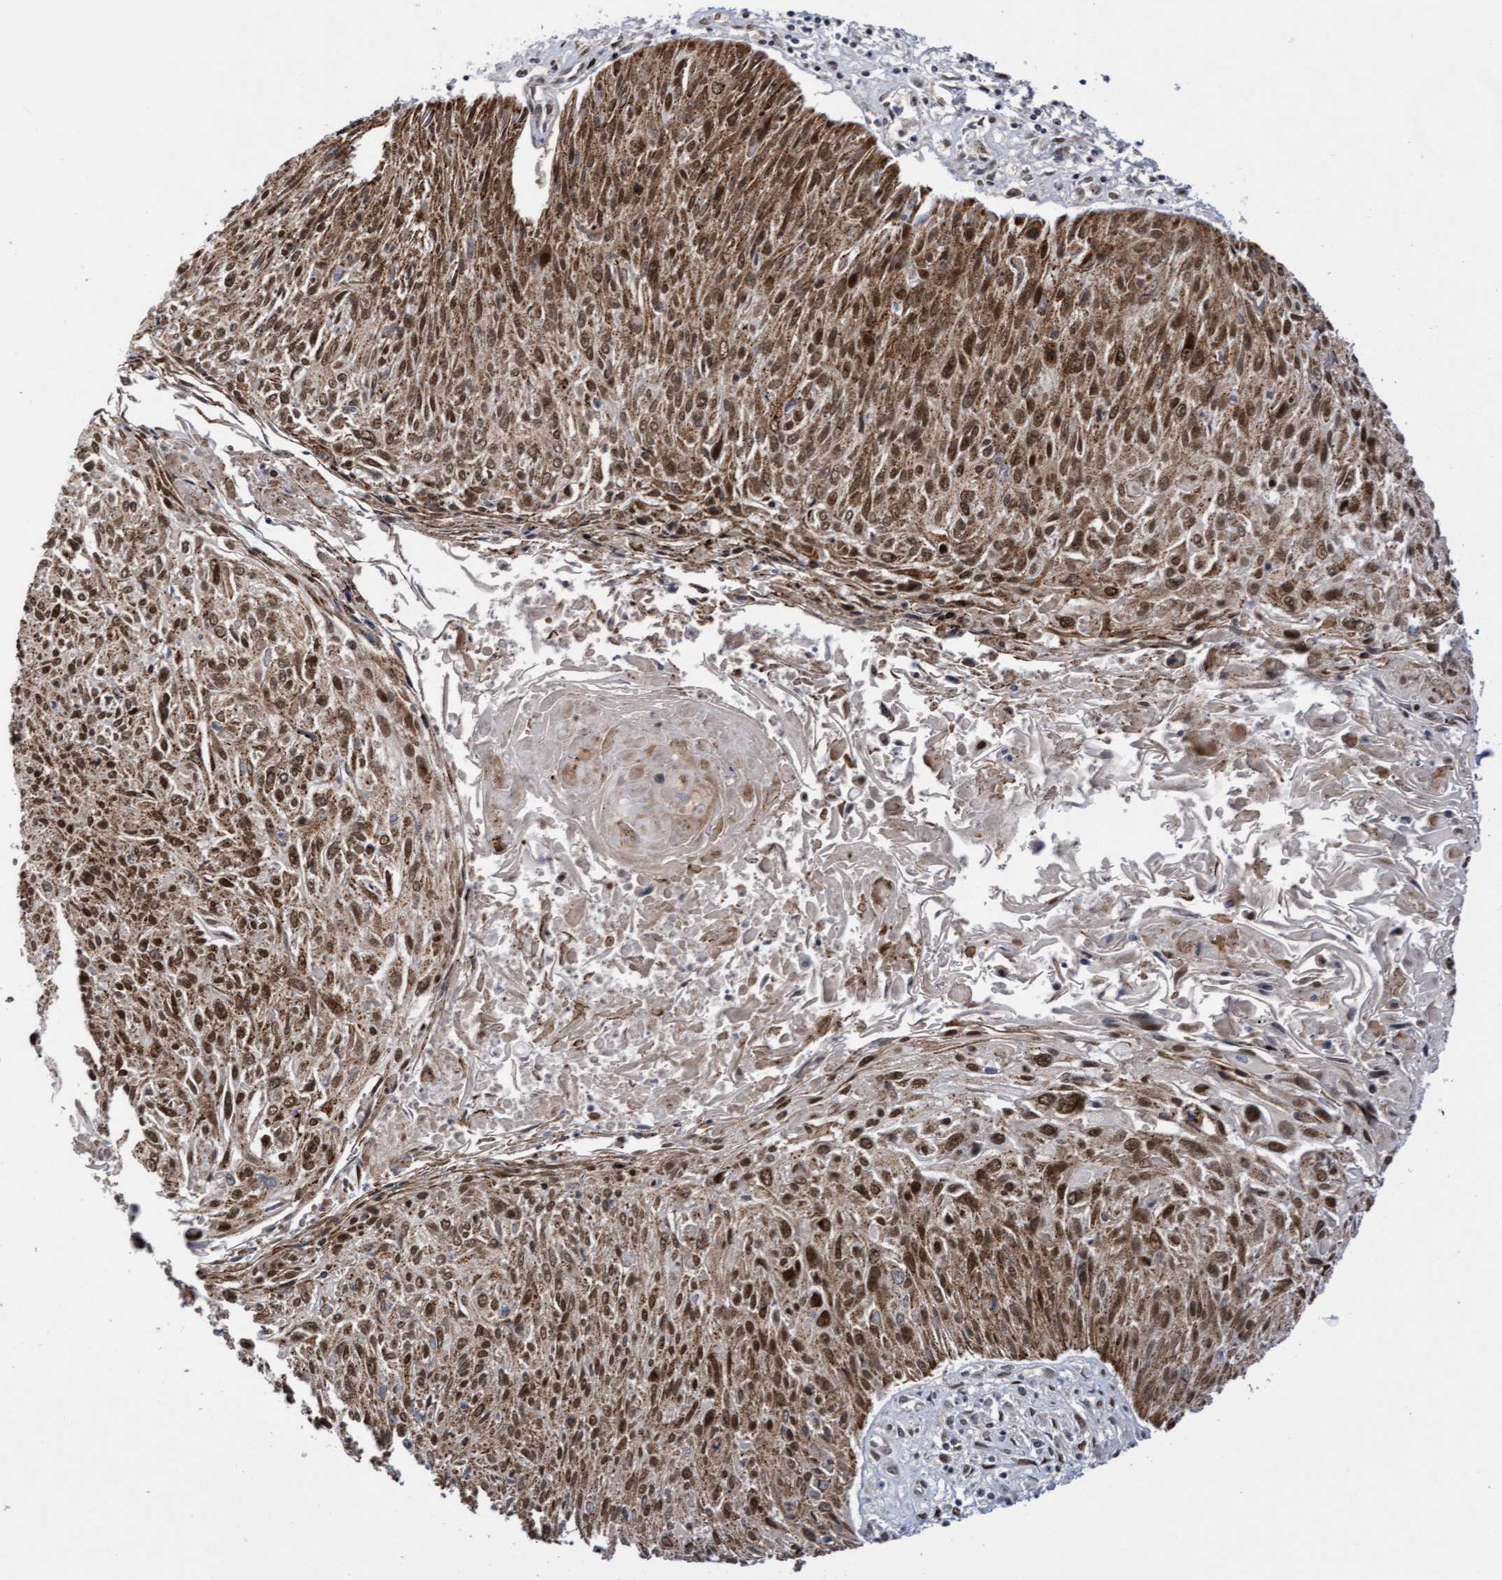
{"staining": {"intensity": "moderate", "quantity": ">75%", "location": "cytoplasmic/membranous,nuclear"}, "tissue": "cervical cancer", "cell_type": "Tumor cells", "image_type": "cancer", "snomed": [{"axis": "morphology", "description": "Squamous cell carcinoma, NOS"}, {"axis": "topography", "description": "Cervix"}], "caption": "DAB immunohistochemical staining of squamous cell carcinoma (cervical) demonstrates moderate cytoplasmic/membranous and nuclear protein staining in about >75% of tumor cells. The staining was performed using DAB, with brown indicating positive protein expression. Nuclei are stained blue with hematoxylin.", "gene": "TANC2", "patient": {"sex": "female", "age": 51}}